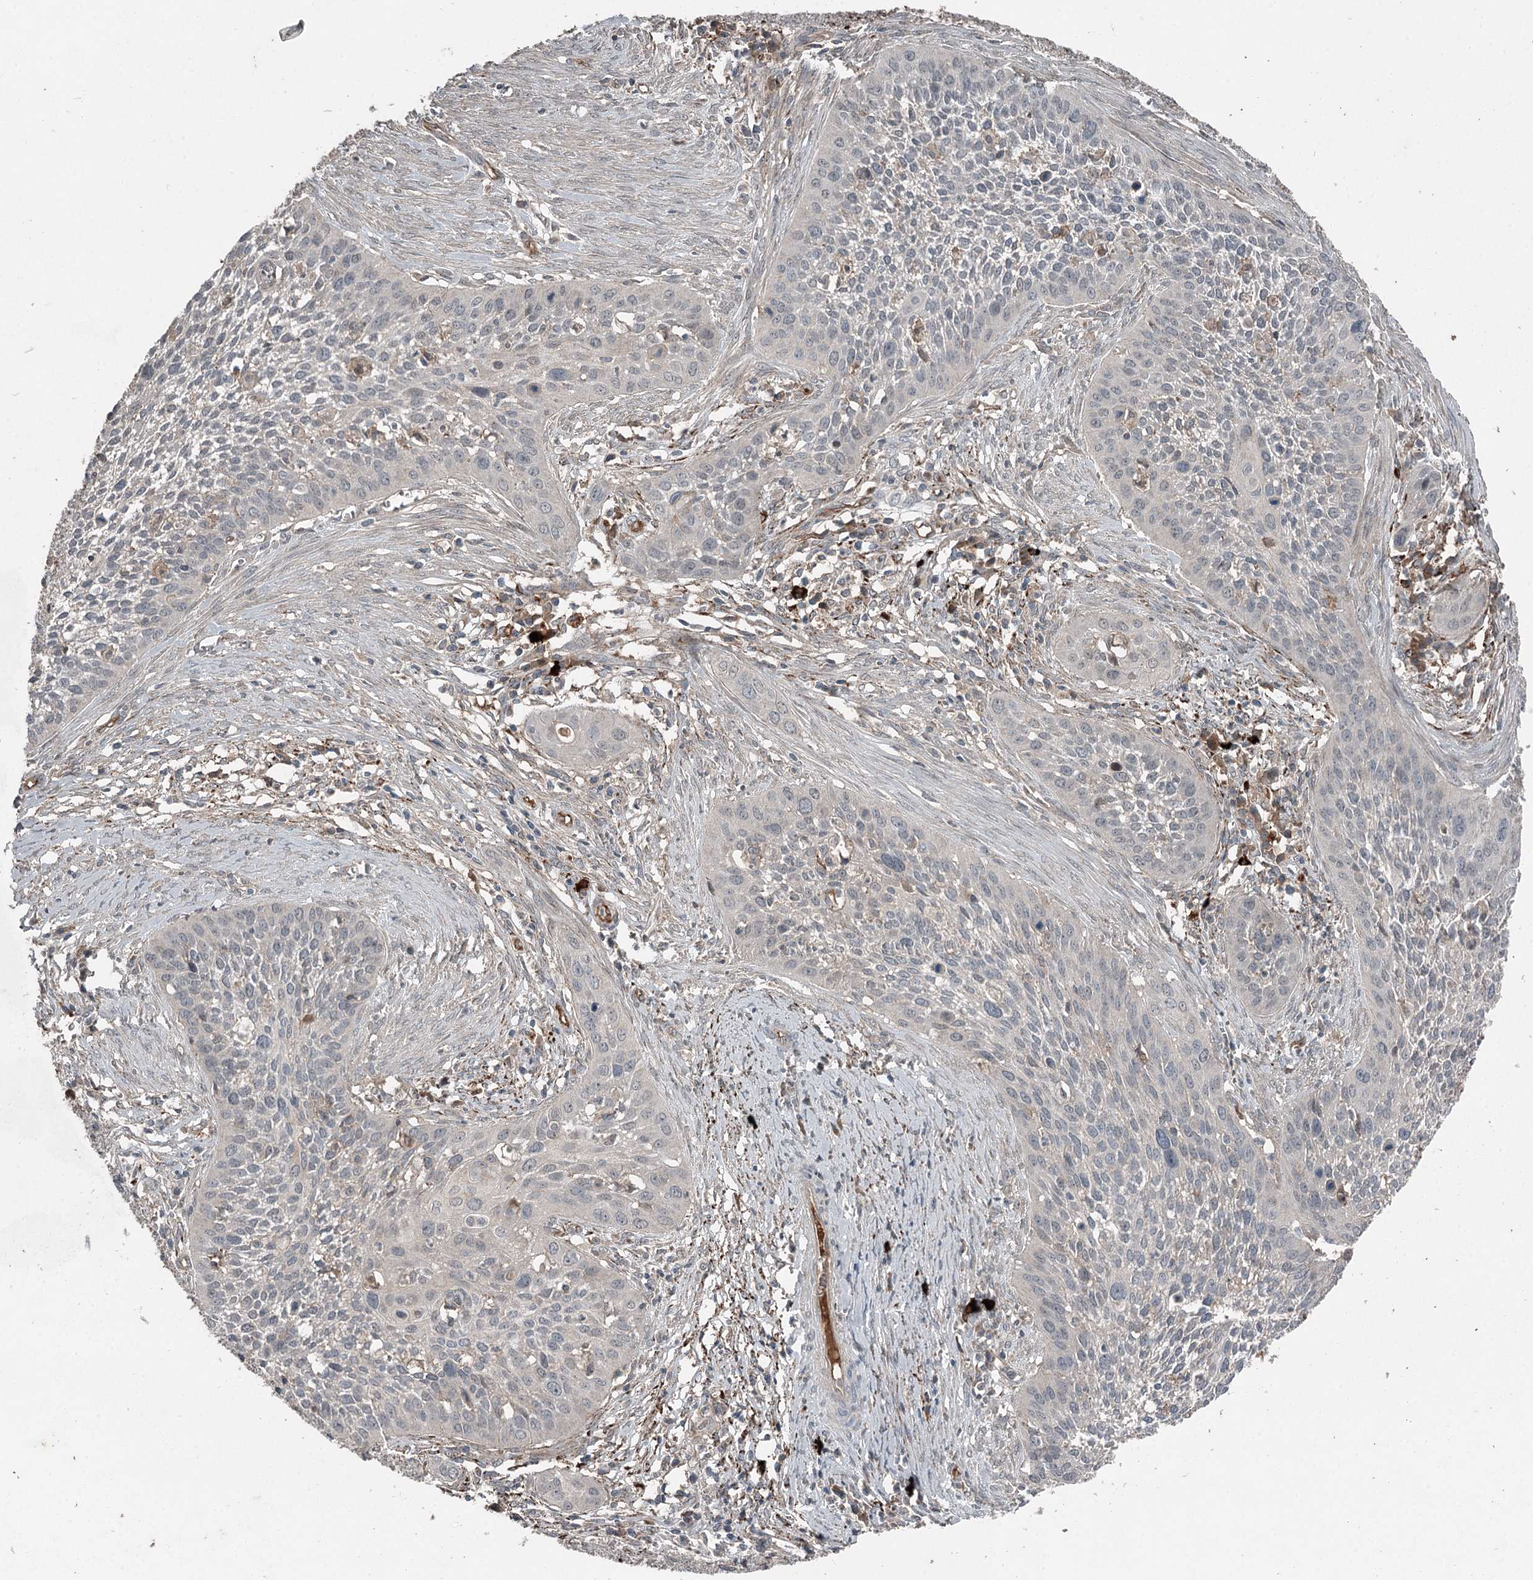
{"staining": {"intensity": "negative", "quantity": "none", "location": "none"}, "tissue": "cervical cancer", "cell_type": "Tumor cells", "image_type": "cancer", "snomed": [{"axis": "morphology", "description": "Squamous cell carcinoma, NOS"}, {"axis": "topography", "description": "Cervix"}], "caption": "DAB immunohistochemical staining of squamous cell carcinoma (cervical) shows no significant expression in tumor cells. (Stains: DAB immunohistochemistry with hematoxylin counter stain, Microscopy: brightfield microscopy at high magnification).", "gene": "SLC39A8", "patient": {"sex": "female", "age": 34}}